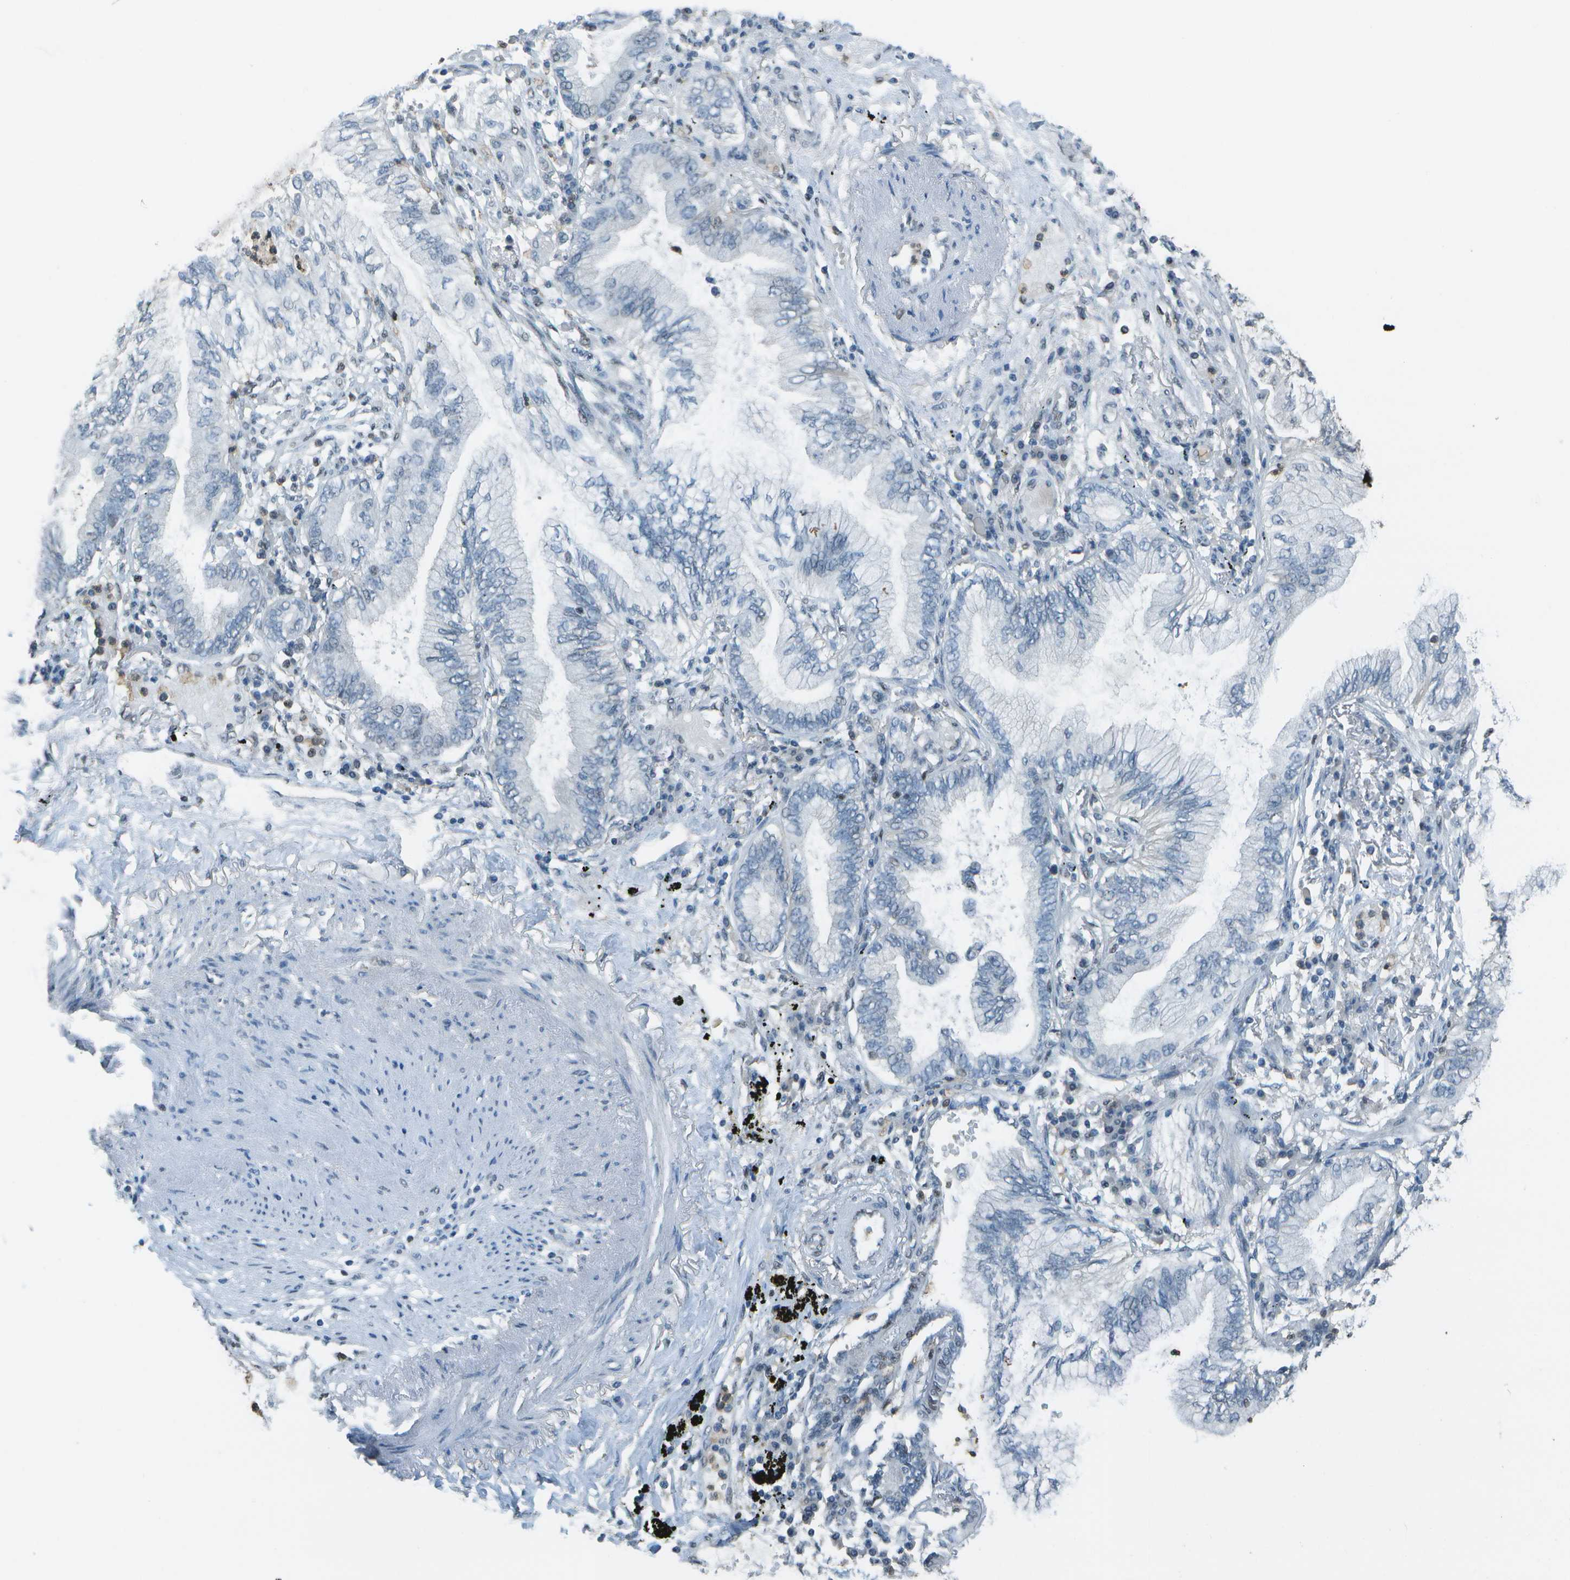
{"staining": {"intensity": "negative", "quantity": "none", "location": "none"}, "tissue": "lung cancer", "cell_type": "Tumor cells", "image_type": "cancer", "snomed": [{"axis": "morphology", "description": "Normal tissue, NOS"}, {"axis": "morphology", "description": "Adenocarcinoma, NOS"}, {"axis": "topography", "description": "Bronchus"}, {"axis": "topography", "description": "Lung"}], "caption": "The image demonstrates no significant positivity in tumor cells of lung cancer. (Immunohistochemistry, brightfield microscopy, high magnification).", "gene": "DEPDC1", "patient": {"sex": "female", "age": 70}}